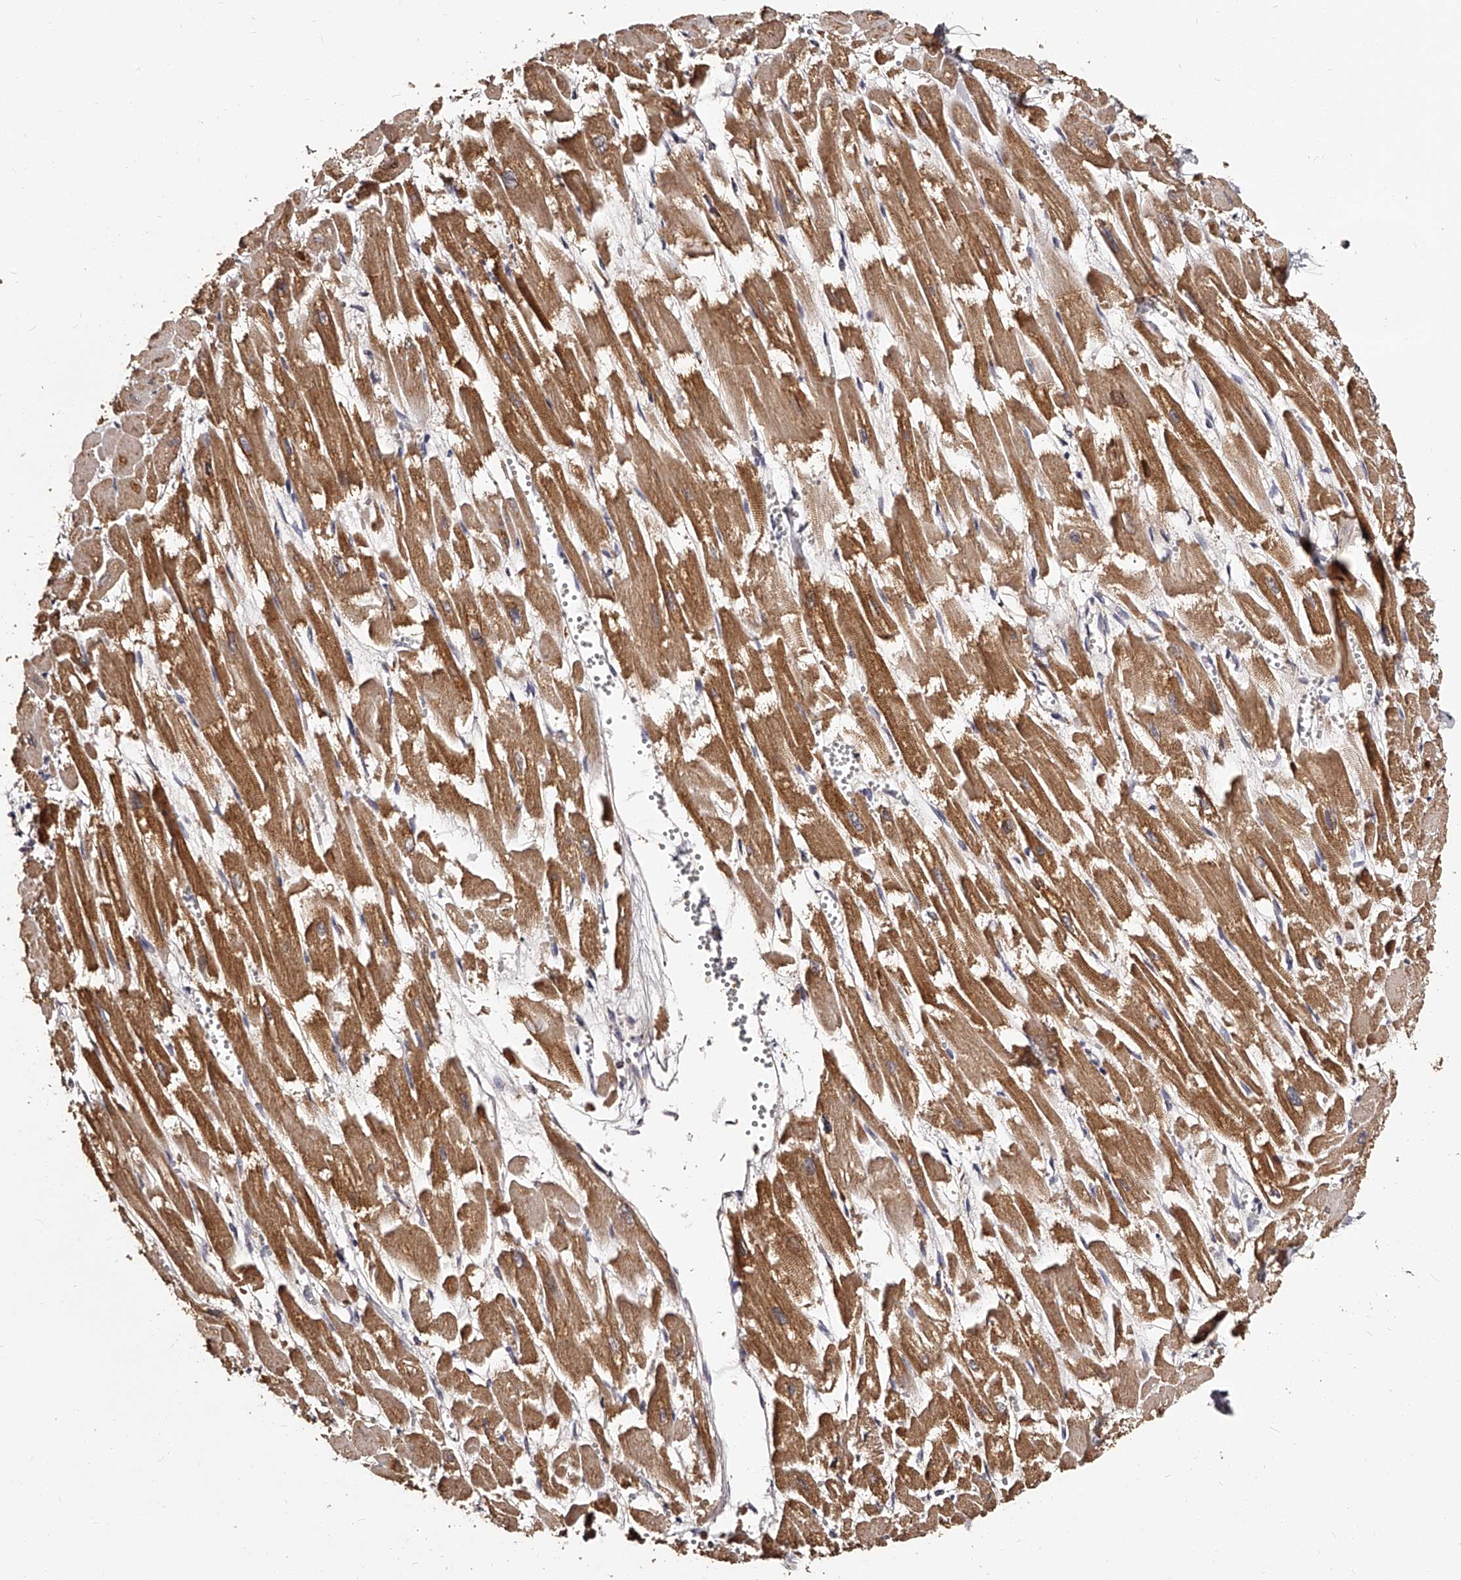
{"staining": {"intensity": "moderate", "quantity": ">75%", "location": "cytoplasmic/membranous"}, "tissue": "heart muscle", "cell_type": "Cardiomyocytes", "image_type": "normal", "snomed": [{"axis": "morphology", "description": "Normal tissue, NOS"}, {"axis": "topography", "description": "Heart"}], "caption": "Human heart muscle stained with a protein marker displays moderate staining in cardiomyocytes.", "gene": "RSC1A1", "patient": {"sex": "male", "age": 54}}